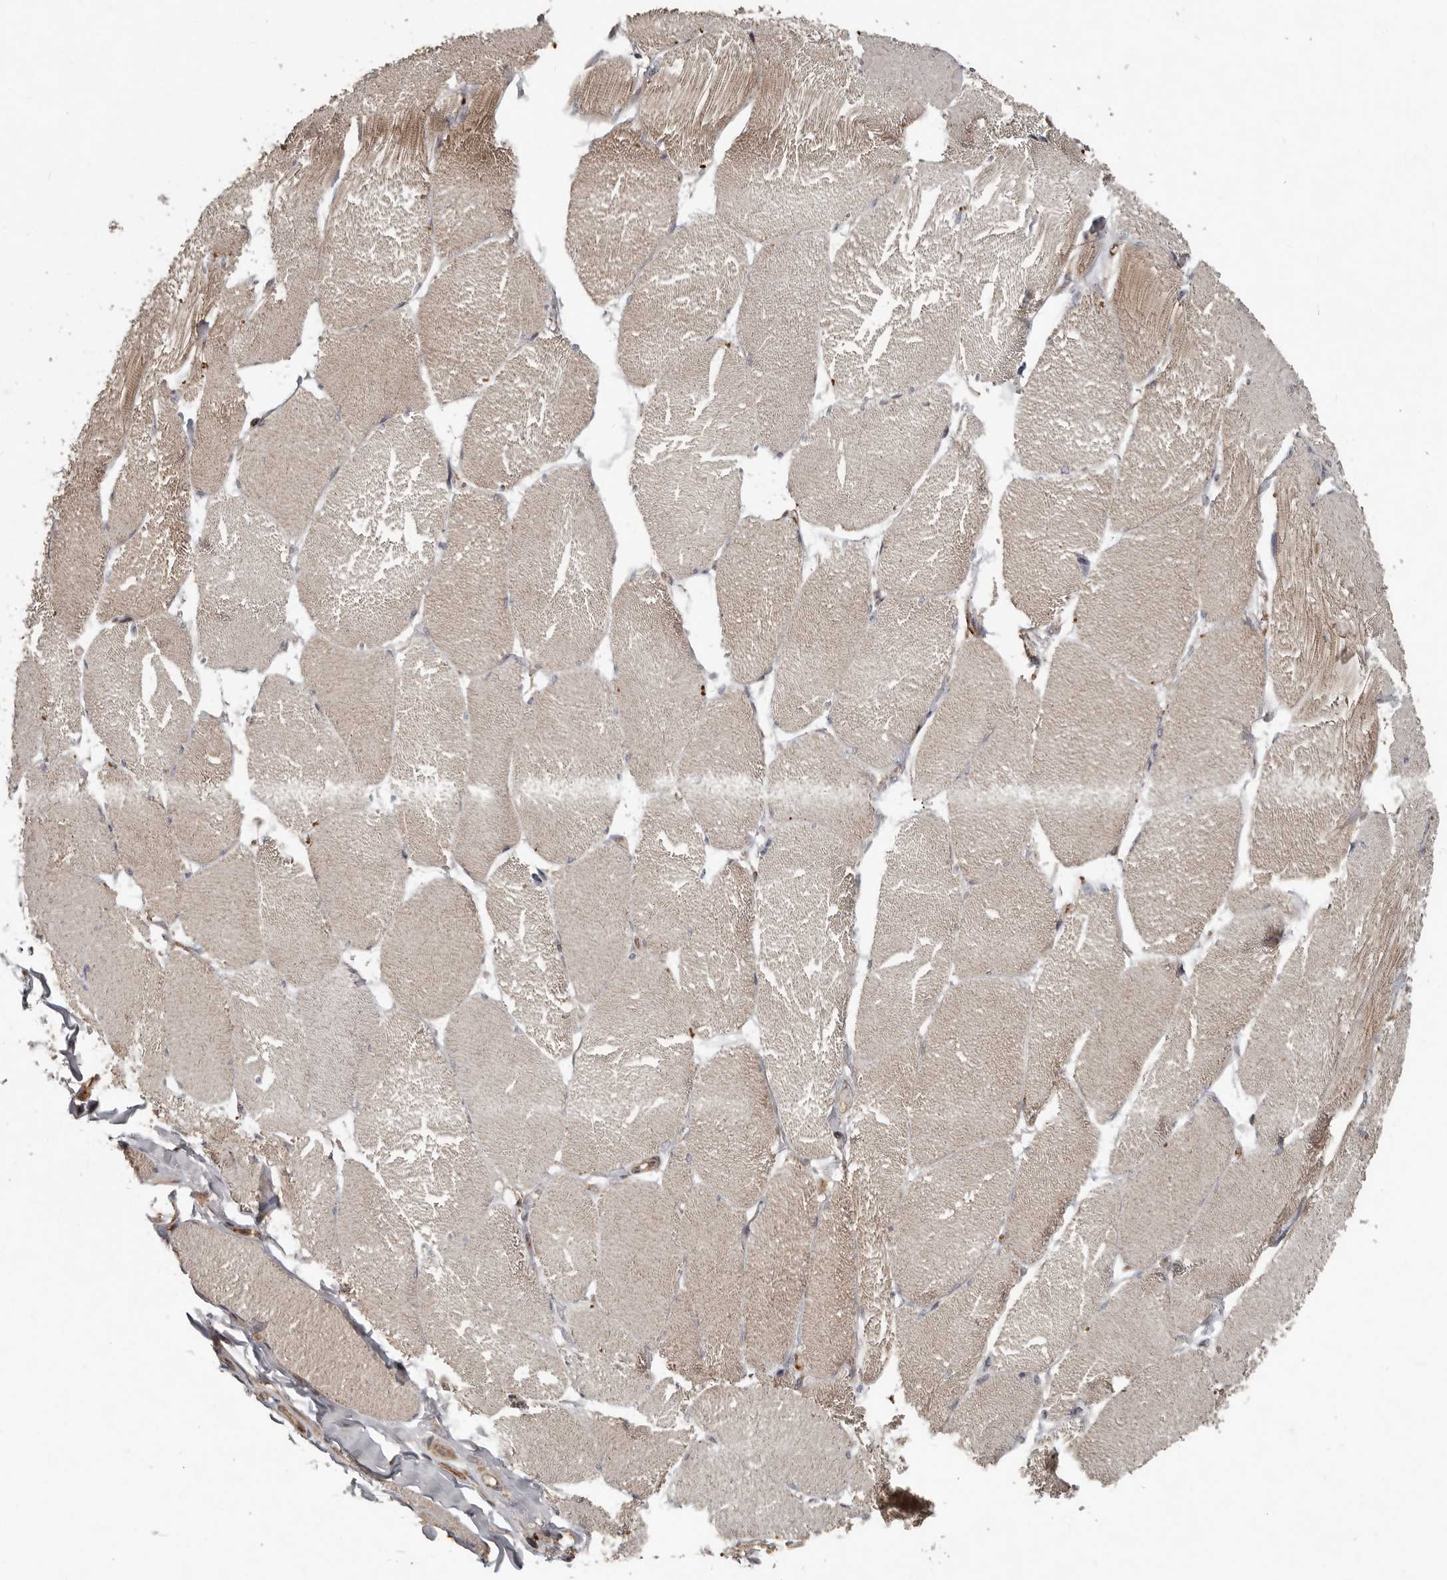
{"staining": {"intensity": "weak", "quantity": "25%-75%", "location": "cytoplasmic/membranous"}, "tissue": "skeletal muscle", "cell_type": "Myocytes", "image_type": "normal", "snomed": [{"axis": "morphology", "description": "Normal tissue, NOS"}, {"axis": "topography", "description": "Skin"}, {"axis": "topography", "description": "Skeletal muscle"}], "caption": "Protein analysis of benign skeletal muscle displays weak cytoplasmic/membranous staining in approximately 25%-75% of myocytes.", "gene": "FBXO31", "patient": {"sex": "male", "age": 83}}